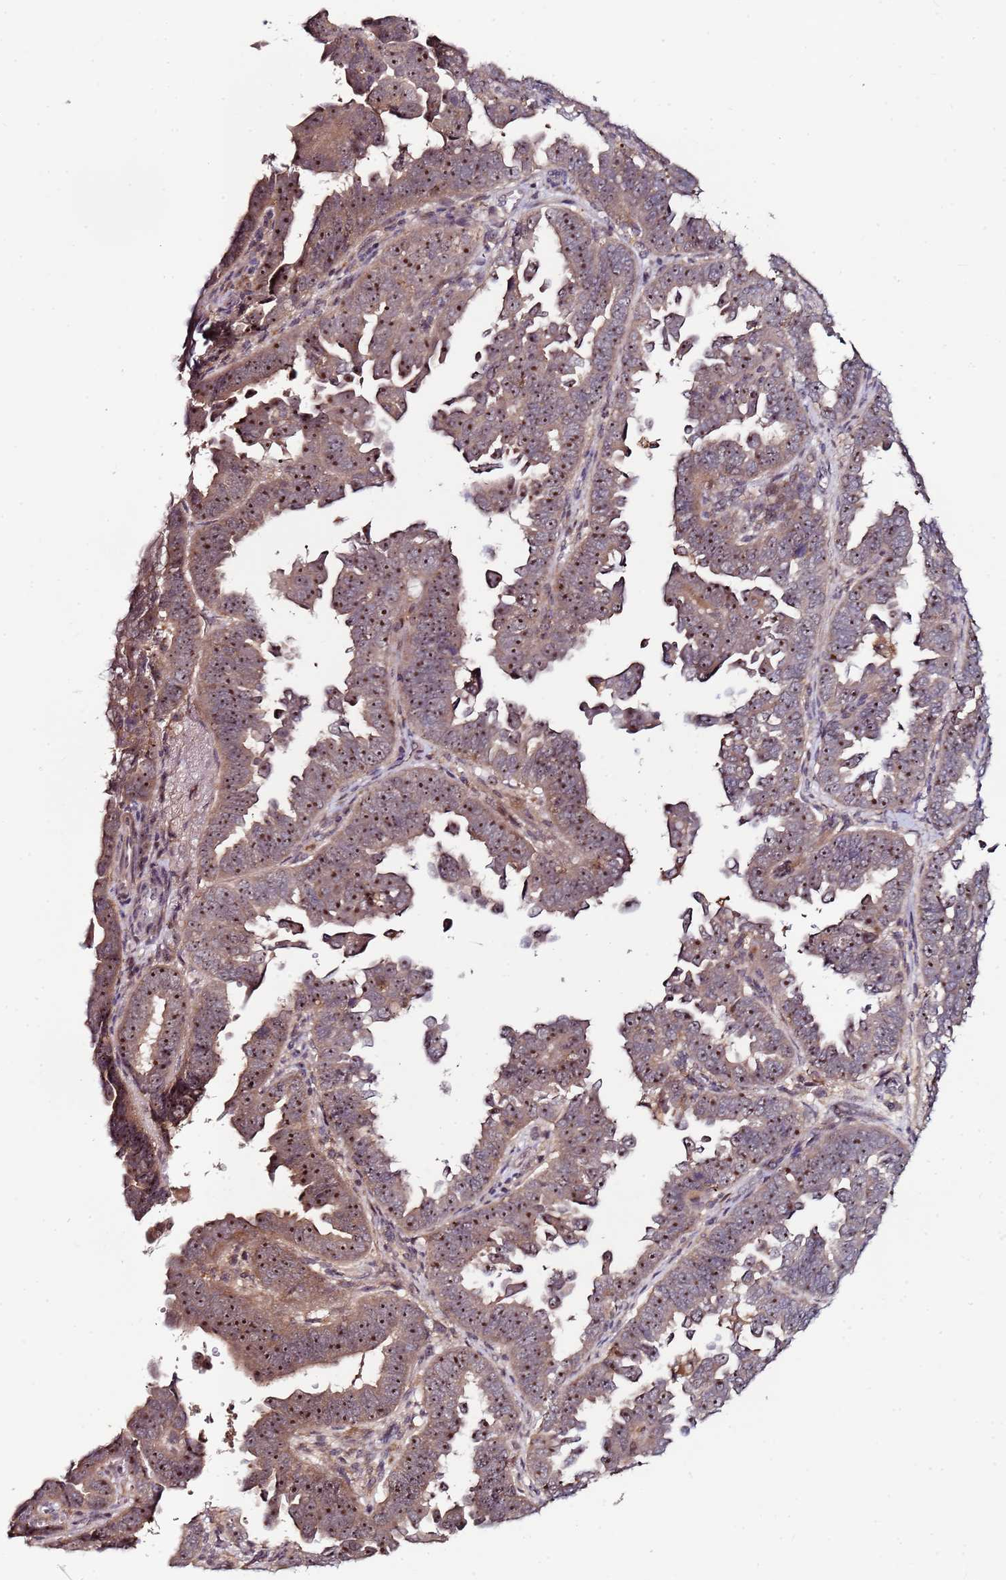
{"staining": {"intensity": "strong", "quantity": ">75%", "location": "nuclear"}, "tissue": "endometrial cancer", "cell_type": "Tumor cells", "image_type": "cancer", "snomed": [{"axis": "morphology", "description": "Adenocarcinoma, NOS"}, {"axis": "topography", "description": "Endometrium"}], "caption": "About >75% of tumor cells in human adenocarcinoma (endometrial) display strong nuclear protein positivity as visualized by brown immunohistochemical staining.", "gene": "KRI1", "patient": {"sex": "female", "age": 75}}